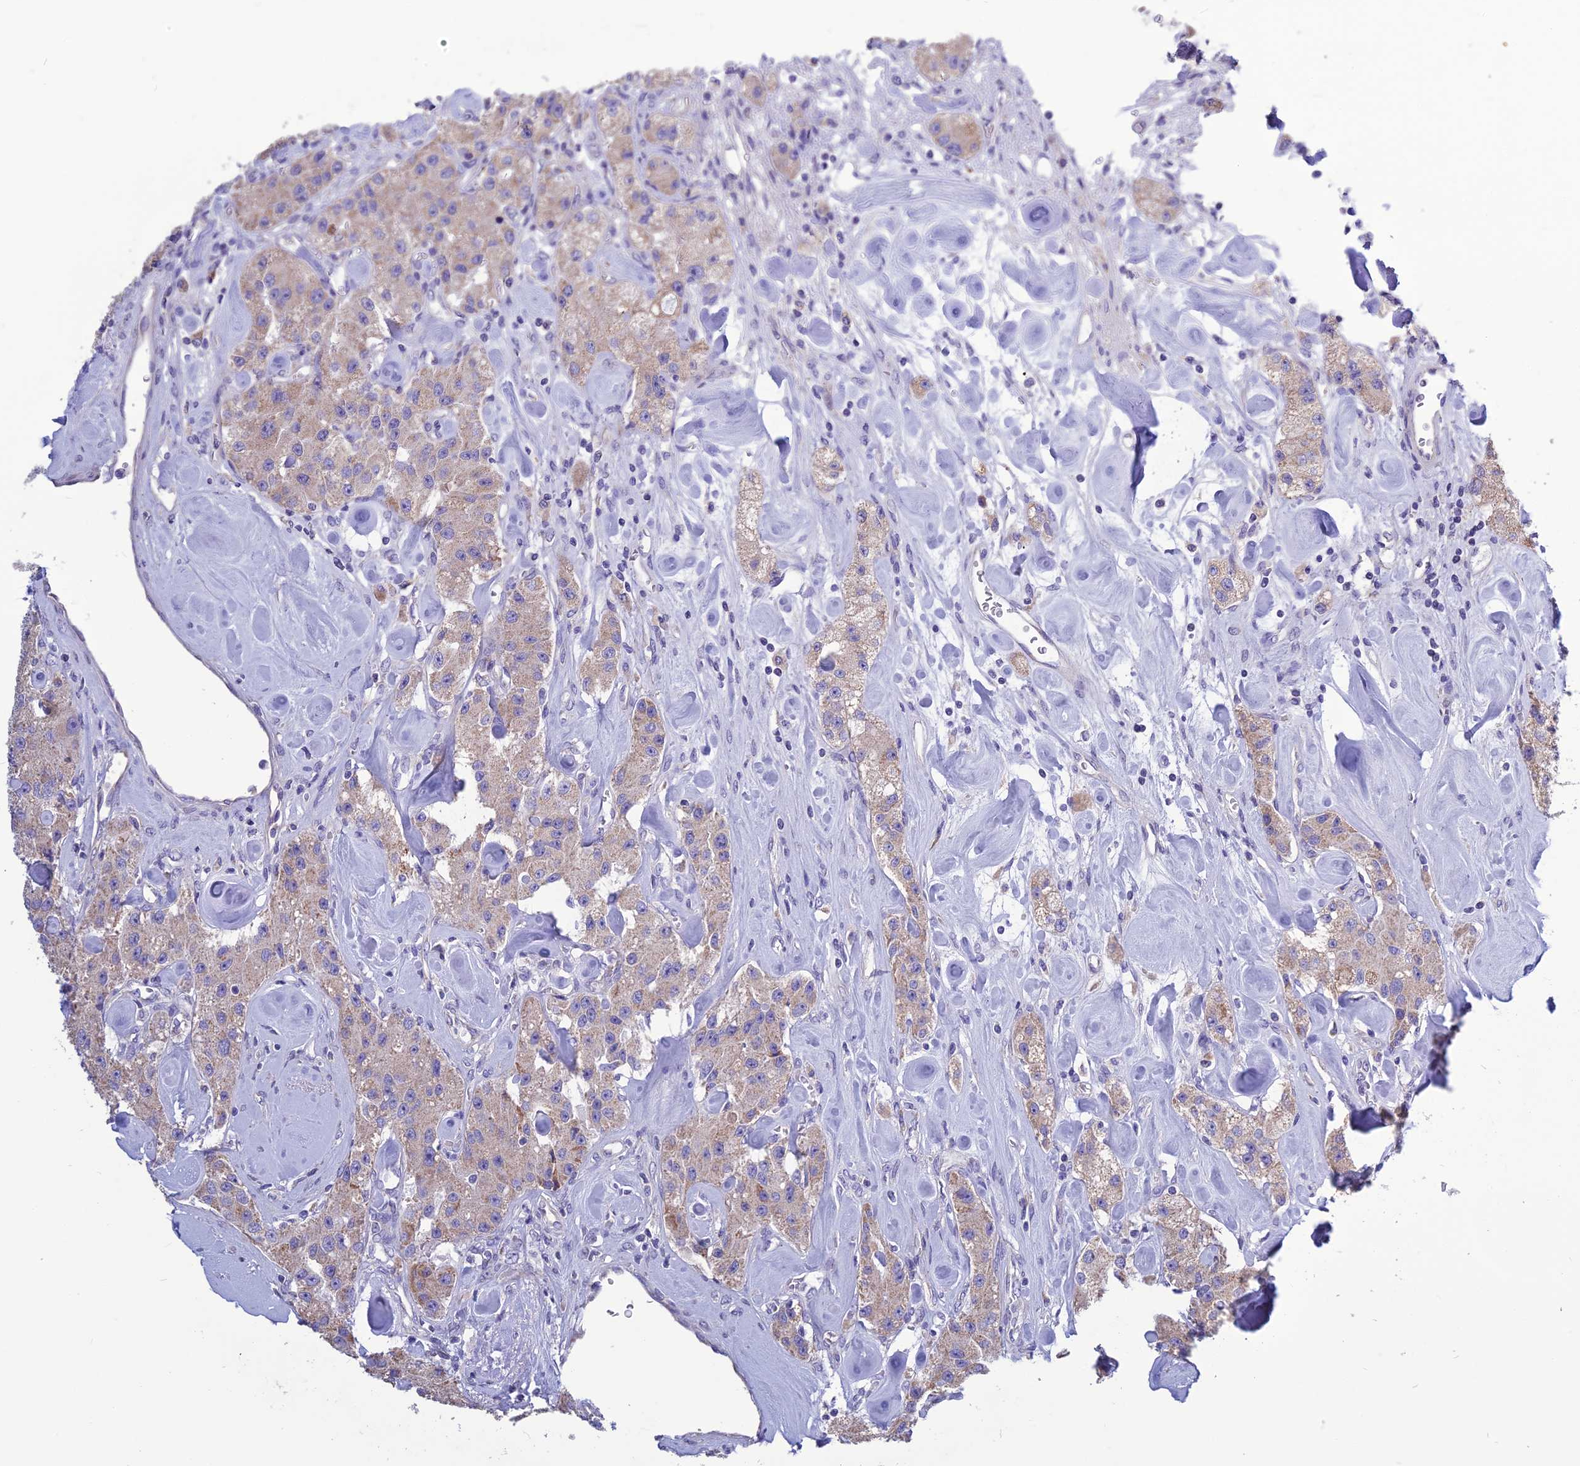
{"staining": {"intensity": "weak", "quantity": ">75%", "location": "cytoplasmic/membranous"}, "tissue": "carcinoid", "cell_type": "Tumor cells", "image_type": "cancer", "snomed": [{"axis": "morphology", "description": "Carcinoid, malignant, NOS"}, {"axis": "topography", "description": "Pancreas"}], "caption": "This image shows carcinoid stained with immunohistochemistry to label a protein in brown. The cytoplasmic/membranous of tumor cells show weak positivity for the protein. Nuclei are counter-stained blue.", "gene": "BHMT2", "patient": {"sex": "male", "age": 41}}